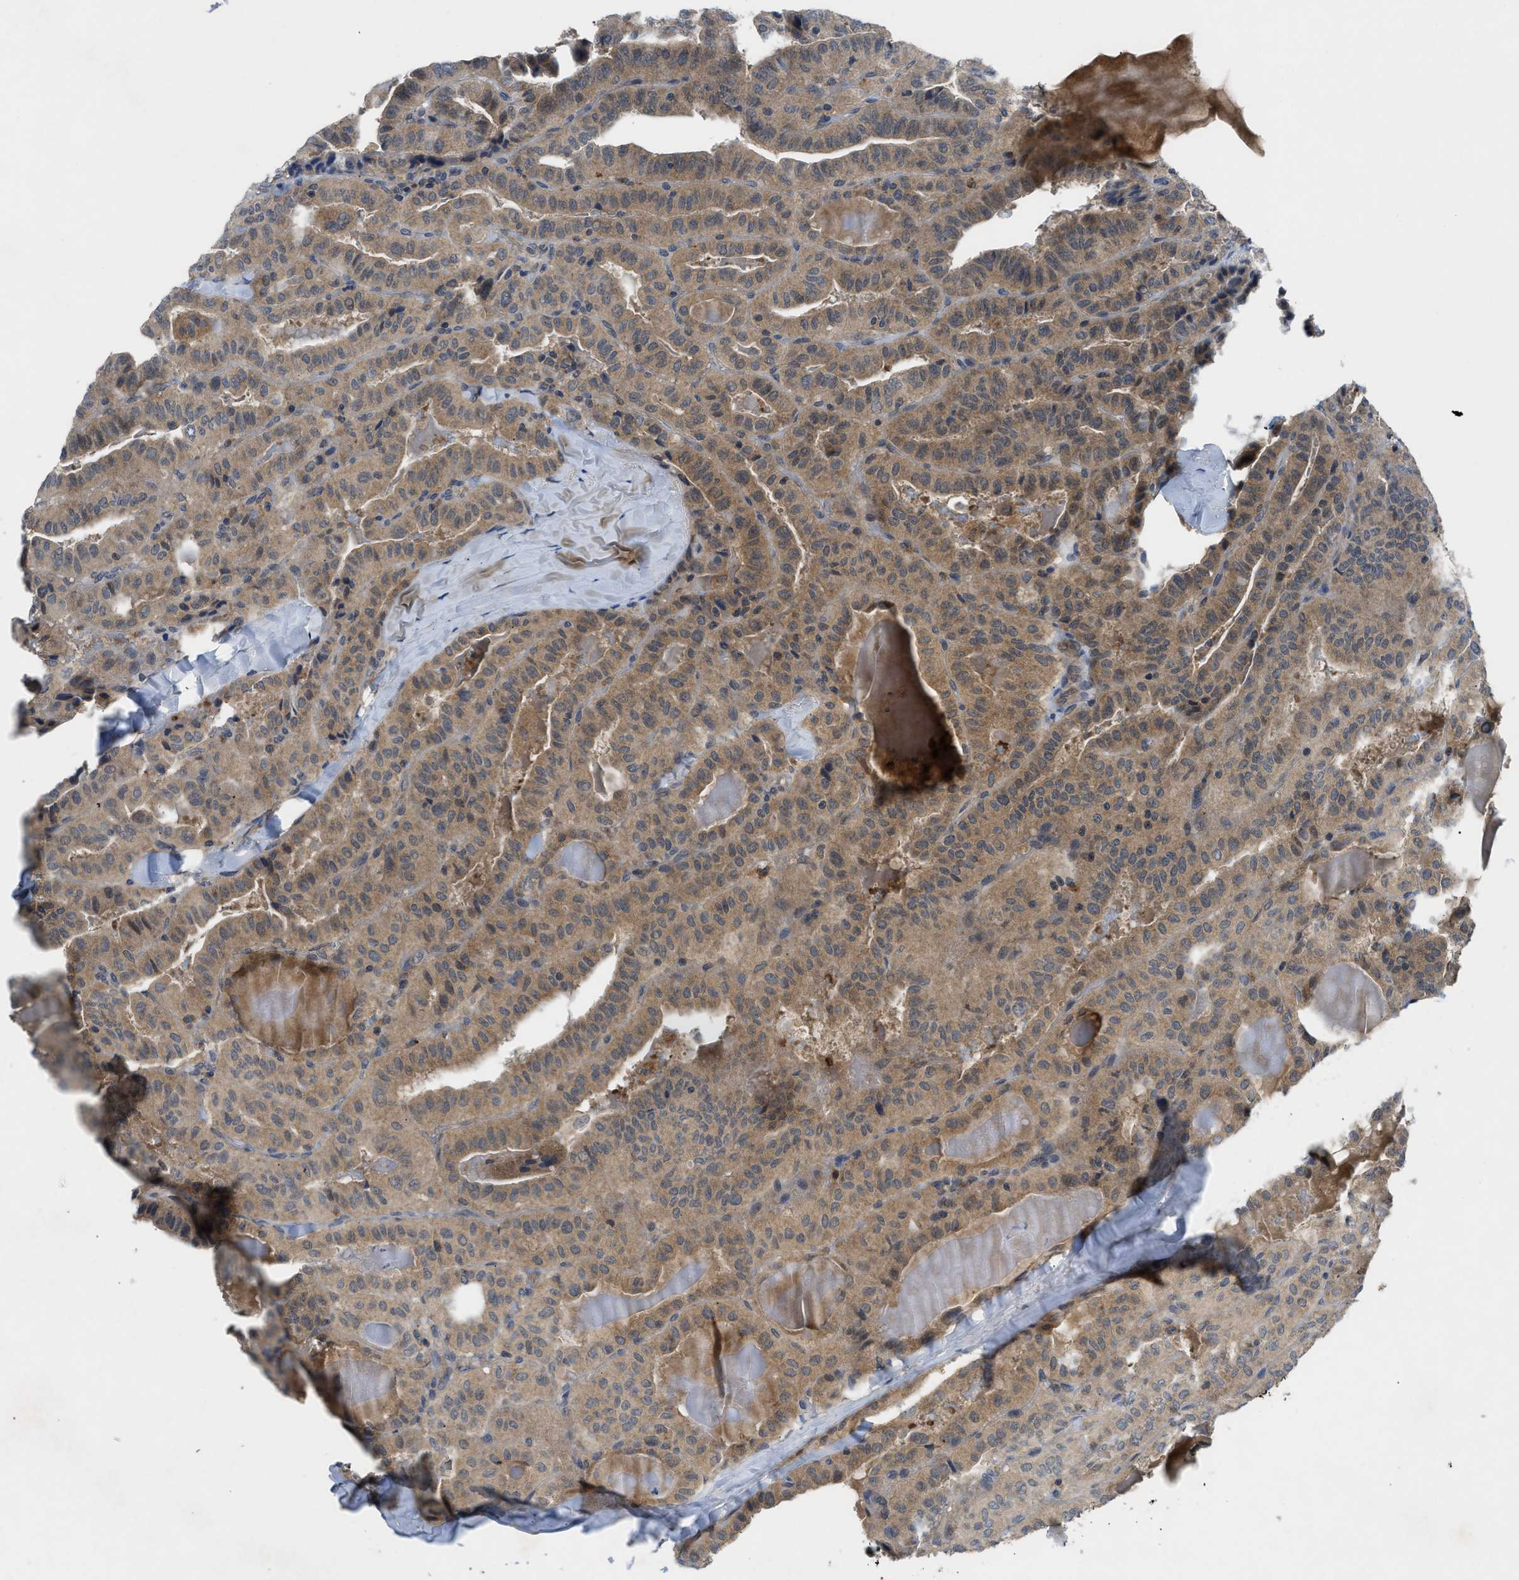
{"staining": {"intensity": "moderate", "quantity": ">75%", "location": "cytoplasmic/membranous"}, "tissue": "thyroid cancer", "cell_type": "Tumor cells", "image_type": "cancer", "snomed": [{"axis": "morphology", "description": "Papillary adenocarcinoma, NOS"}, {"axis": "topography", "description": "Thyroid gland"}], "caption": "Tumor cells exhibit medium levels of moderate cytoplasmic/membranous expression in about >75% of cells in human papillary adenocarcinoma (thyroid).", "gene": "PDE7A", "patient": {"sex": "male", "age": 77}}